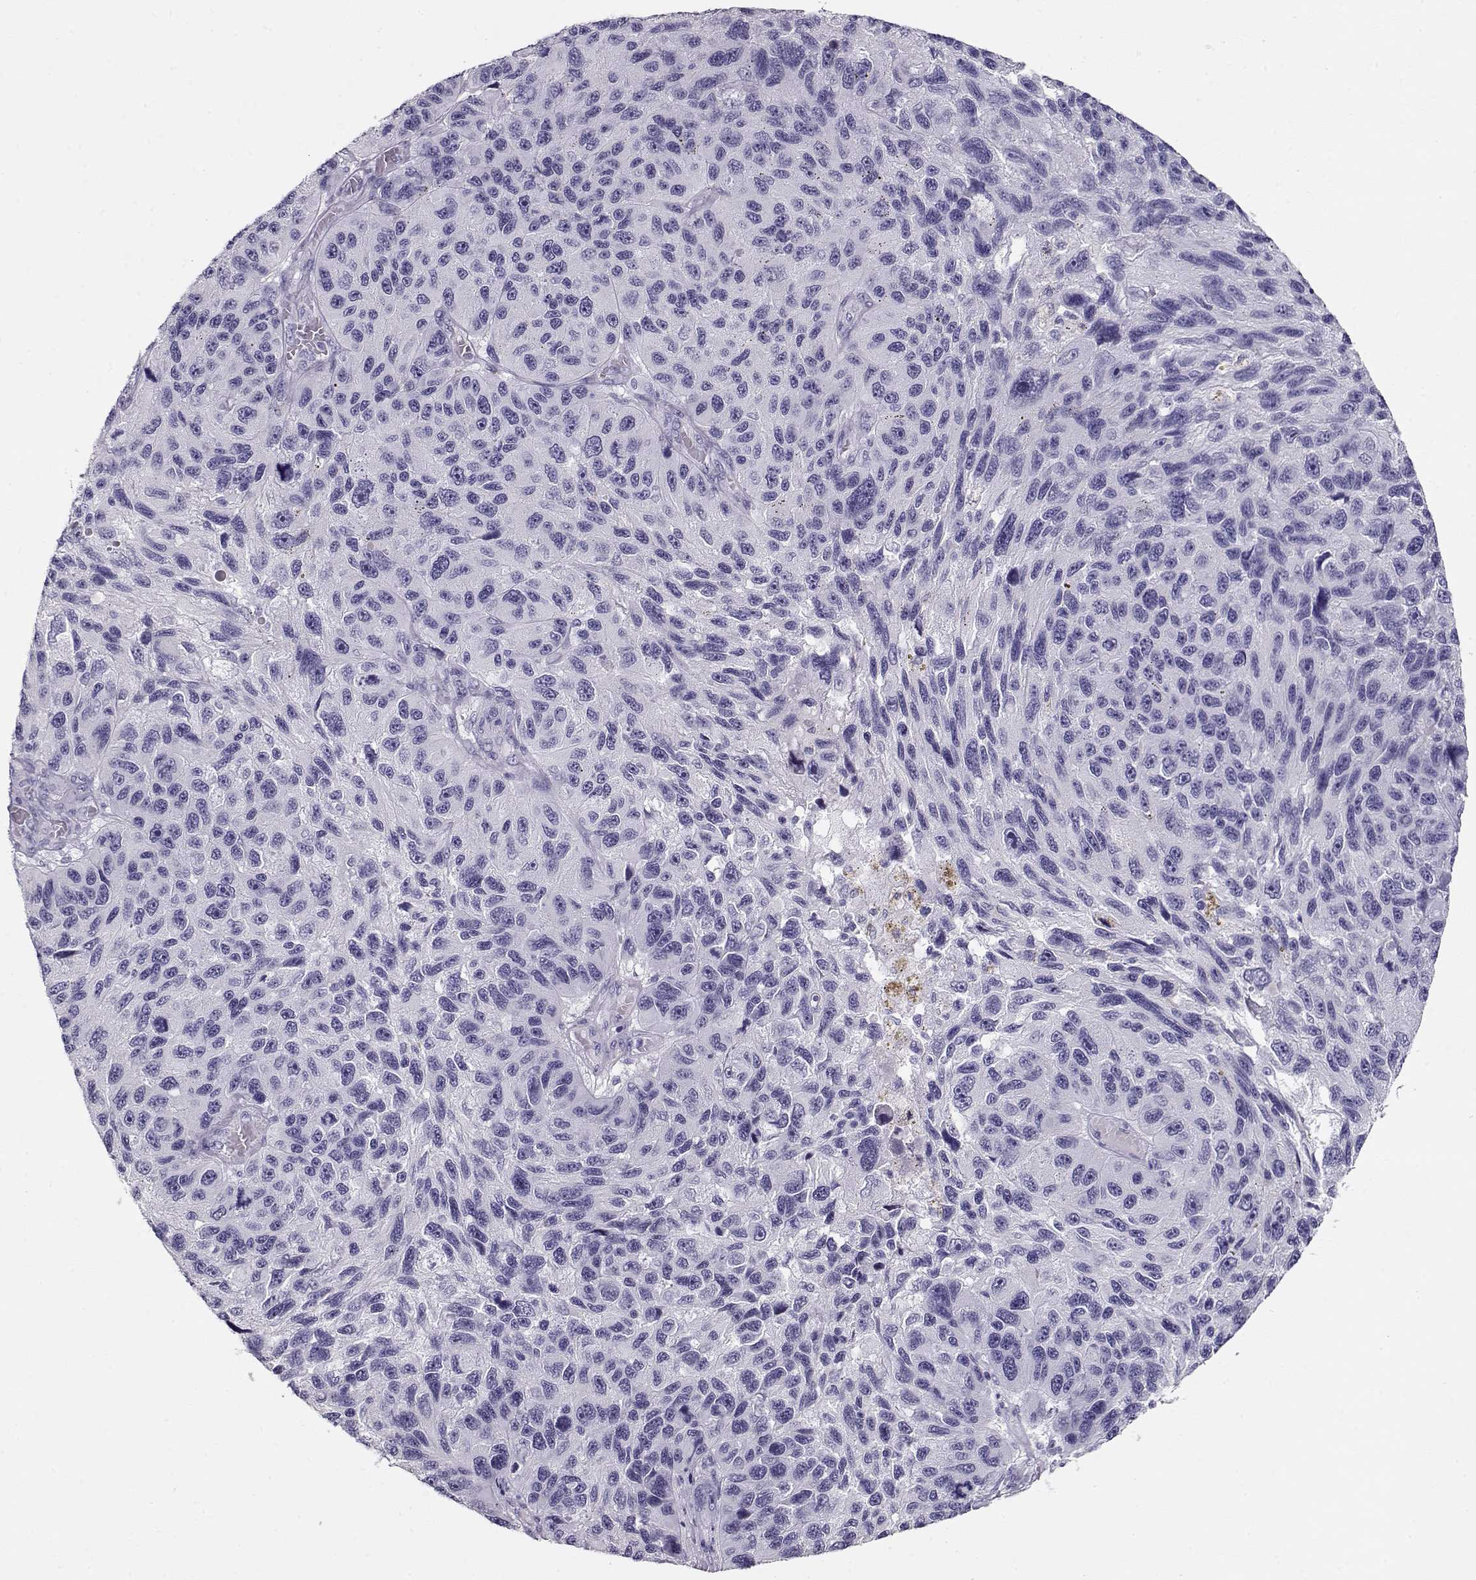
{"staining": {"intensity": "negative", "quantity": "none", "location": "none"}, "tissue": "melanoma", "cell_type": "Tumor cells", "image_type": "cancer", "snomed": [{"axis": "morphology", "description": "Malignant melanoma, NOS"}, {"axis": "topography", "description": "Skin"}], "caption": "High power microscopy histopathology image of an IHC histopathology image of melanoma, revealing no significant positivity in tumor cells.", "gene": "ACTN2", "patient": {"sex": "male", "age": 53}}